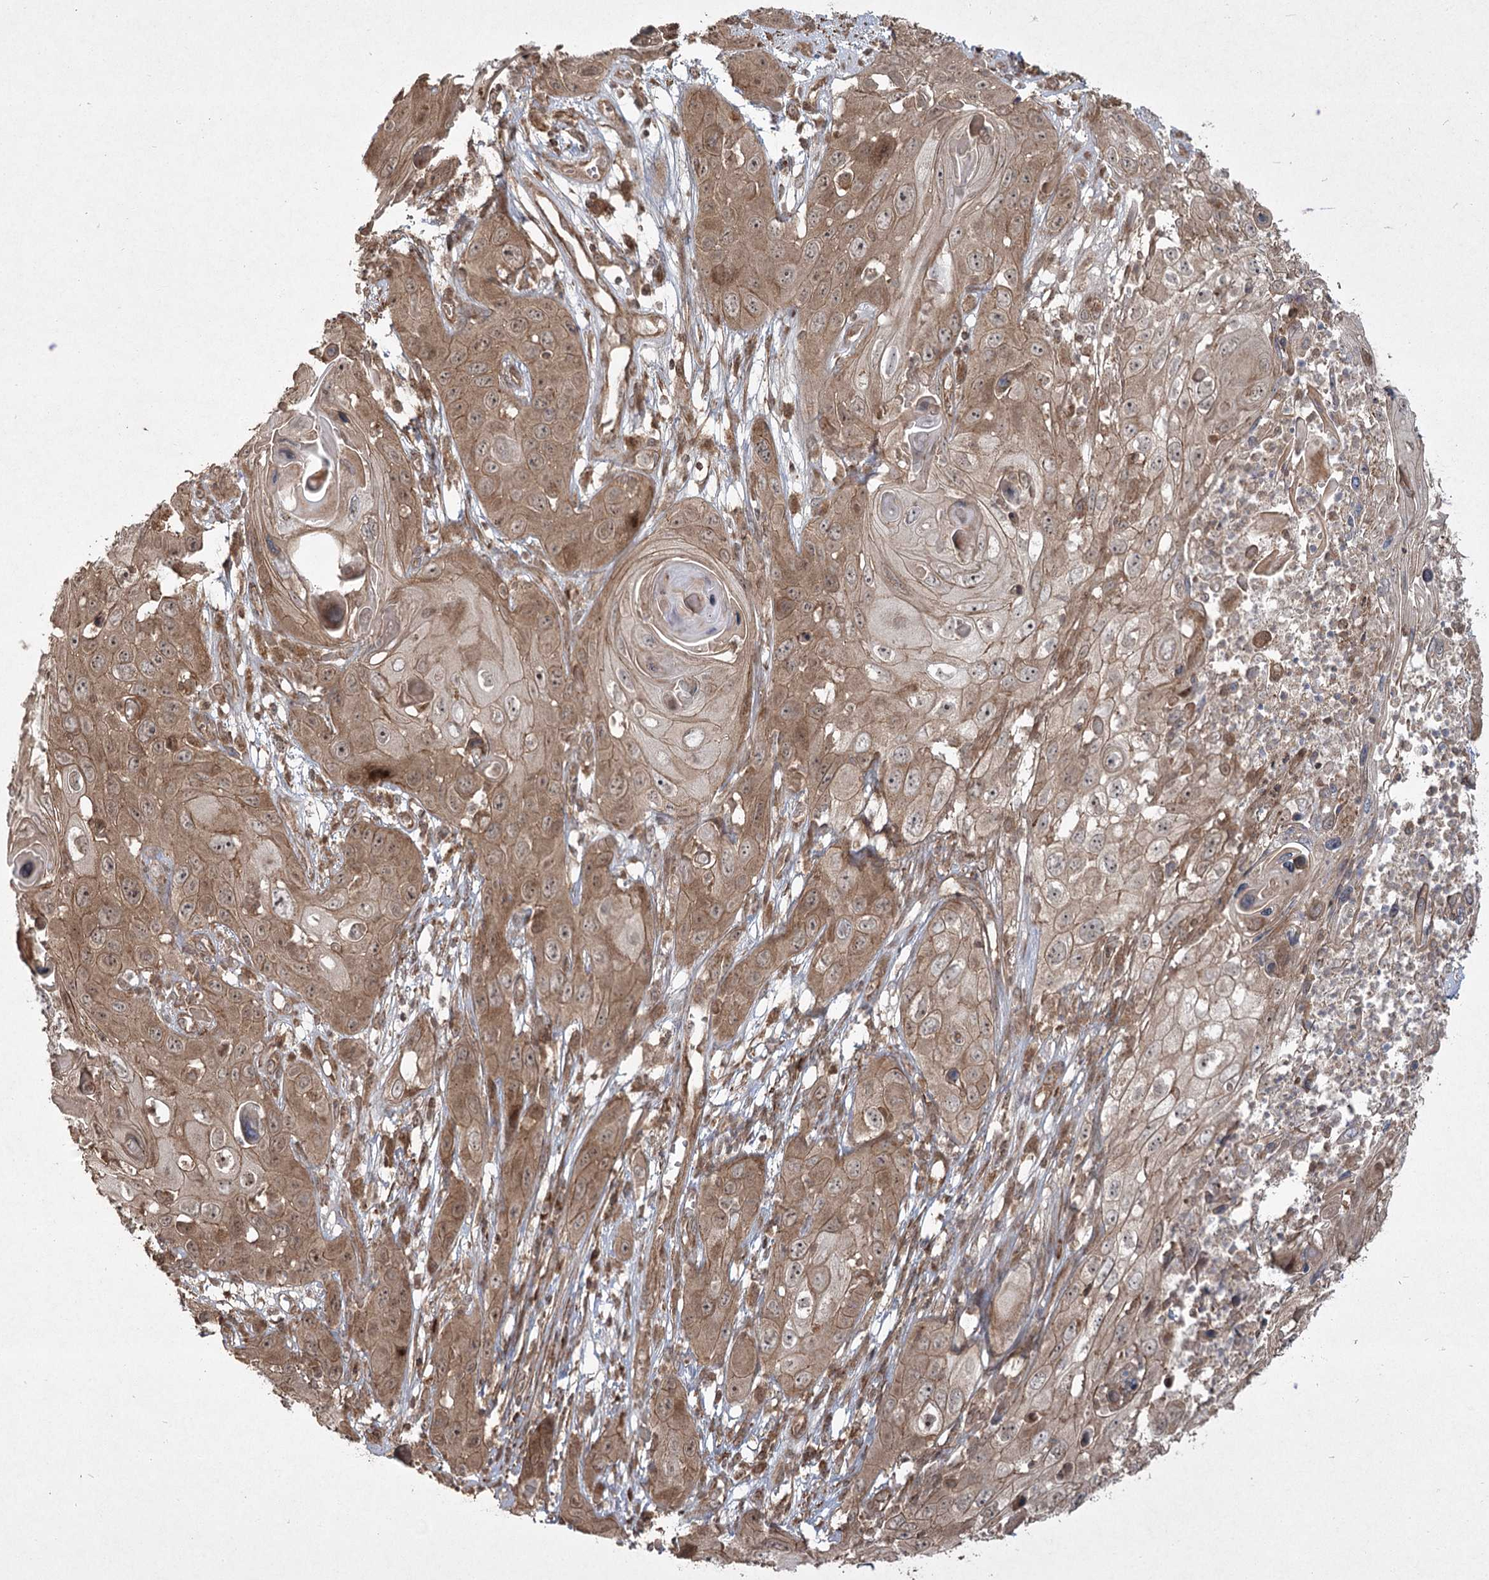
{"staining": {"intensity": "moderate", "quantity": ">75%", "location": "cytoplasmic/membranous,nuclear"}, "tissue": "skin cancer", "cell_type": "Tumor cells", "image_type": "cancer", "snomed": [{"axis": "morphology", "description": "Squamous cell carcinoma, NOS"}, {"axis": "topography", "description": "Skin"}], "caption": "This is a micrograph of immunohistochemistry staining of skin squamous cell carcinoma, which shows moderate positivity in the cytoplasmic/membranous and nuclear of tumor cells.", "gene": "CPLANE1", "patient": {"sex": "male", "age": 55}}